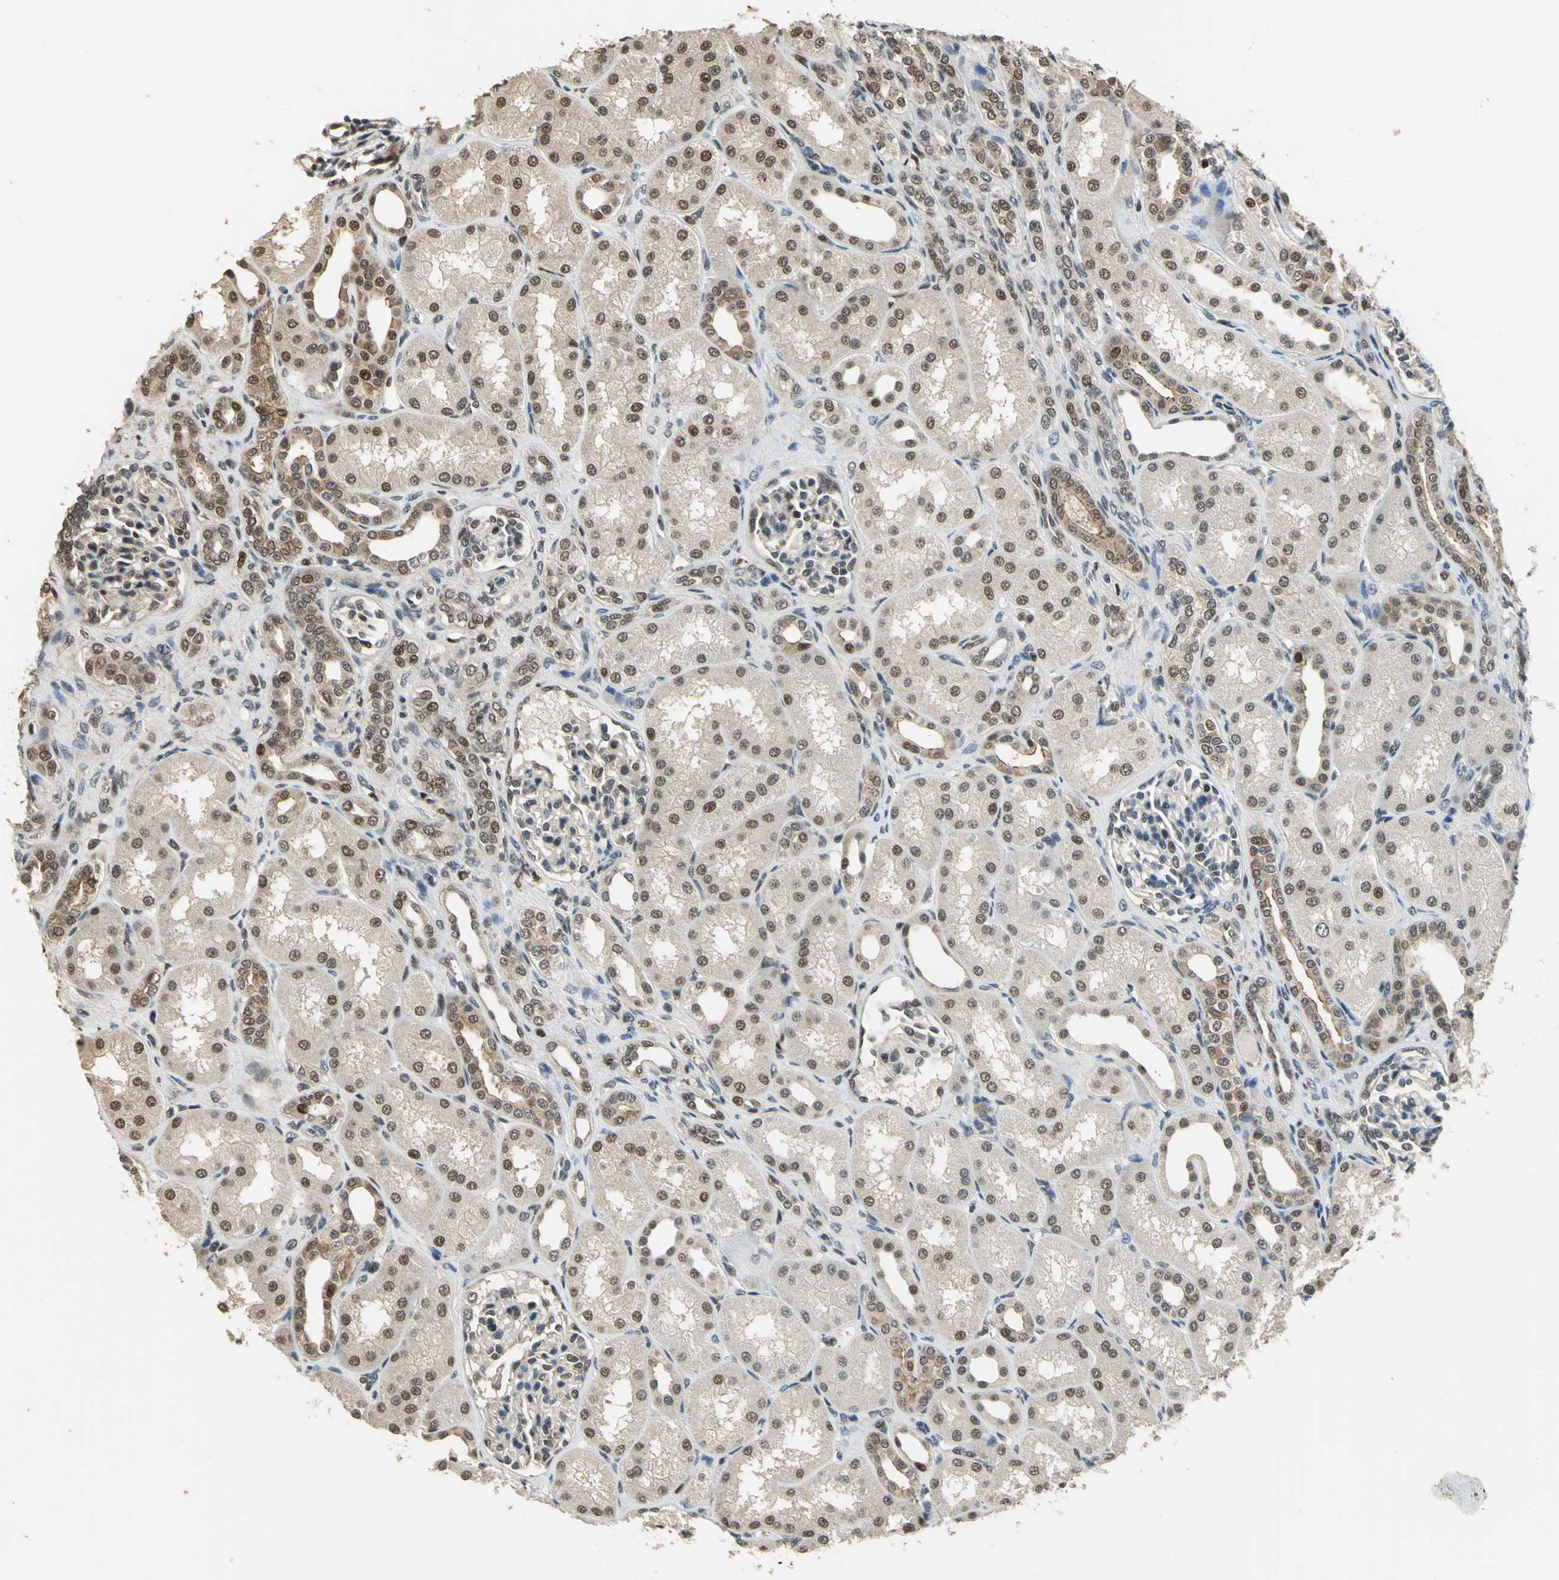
{"staining": {"intensity": "weak", "quantity": "25%-75%", "location": "cytoplasmic/membranous,nuclear"}, "tissue": "kidney", "cell_type": "Cells in glomeruli", "image_type": "normal", "snomed": [{"axis": "morphology", "description": "Normal tissue, NOS"}, {"axis": "topography", "description": "Kidney"}], "caption": "Weak cytoplasmic/membranous,nuclear positivity for a protein is seen in approximately 25%-75% of cells in glomeruli of normal kidney using immunohistochemistry (IHC).", "gene": "MIS18BP1", "patient": {"sex": "male", "age": 7}}